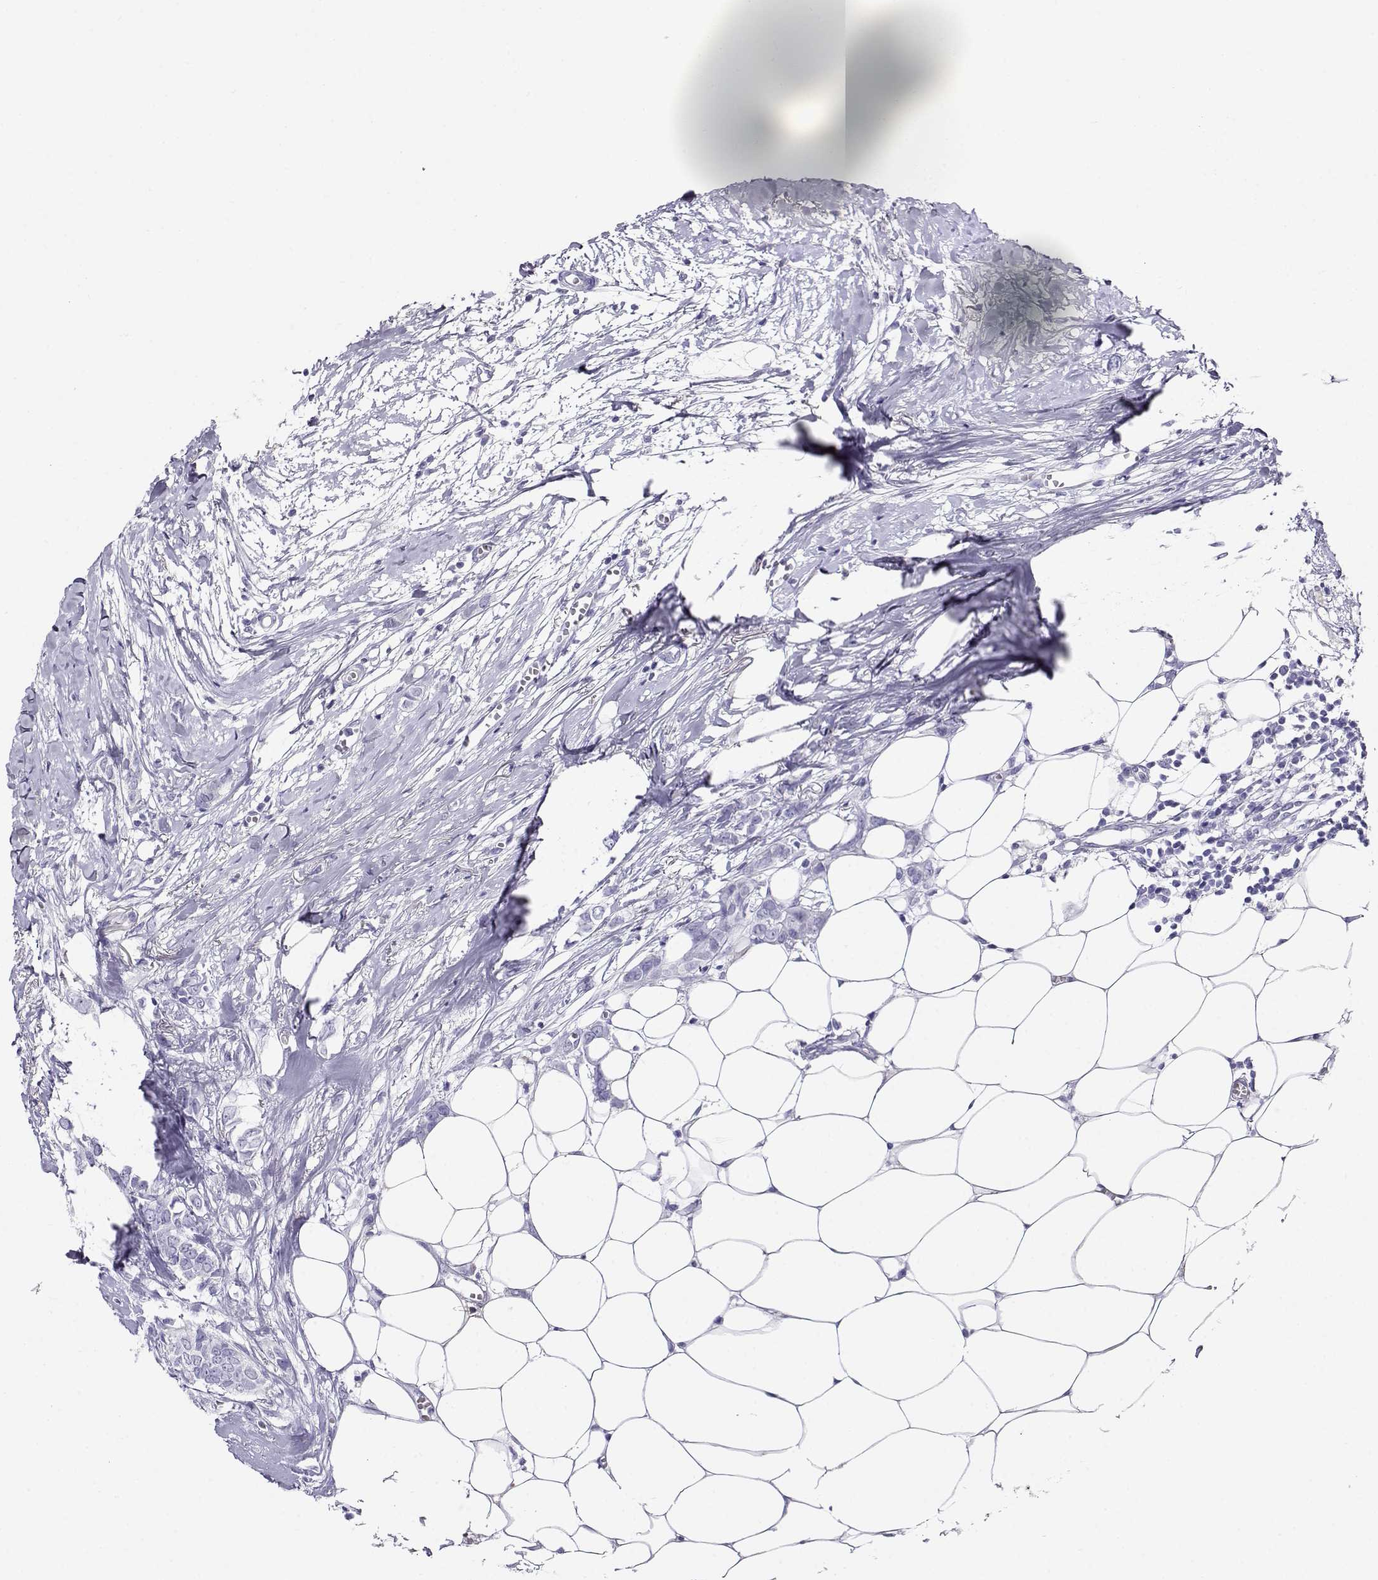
{"staining": {"intensity": "negative", "quantity": "none", "location": "none"}, "tissue": "breast cancer", "cell_type": "Tumor cells", "image_type": "cancer", "snomed": [{"axis": "morphology", "description": "Duct carcinoma"}, {"axis": "topography", "description": "Breast"}], "caption": "A micrograph of human invasive ductal carcinoma (breast) is negative for staining in tumor cells.", "gene": "RHOXF2", "patient": {"sex": "female", "age": 85}}